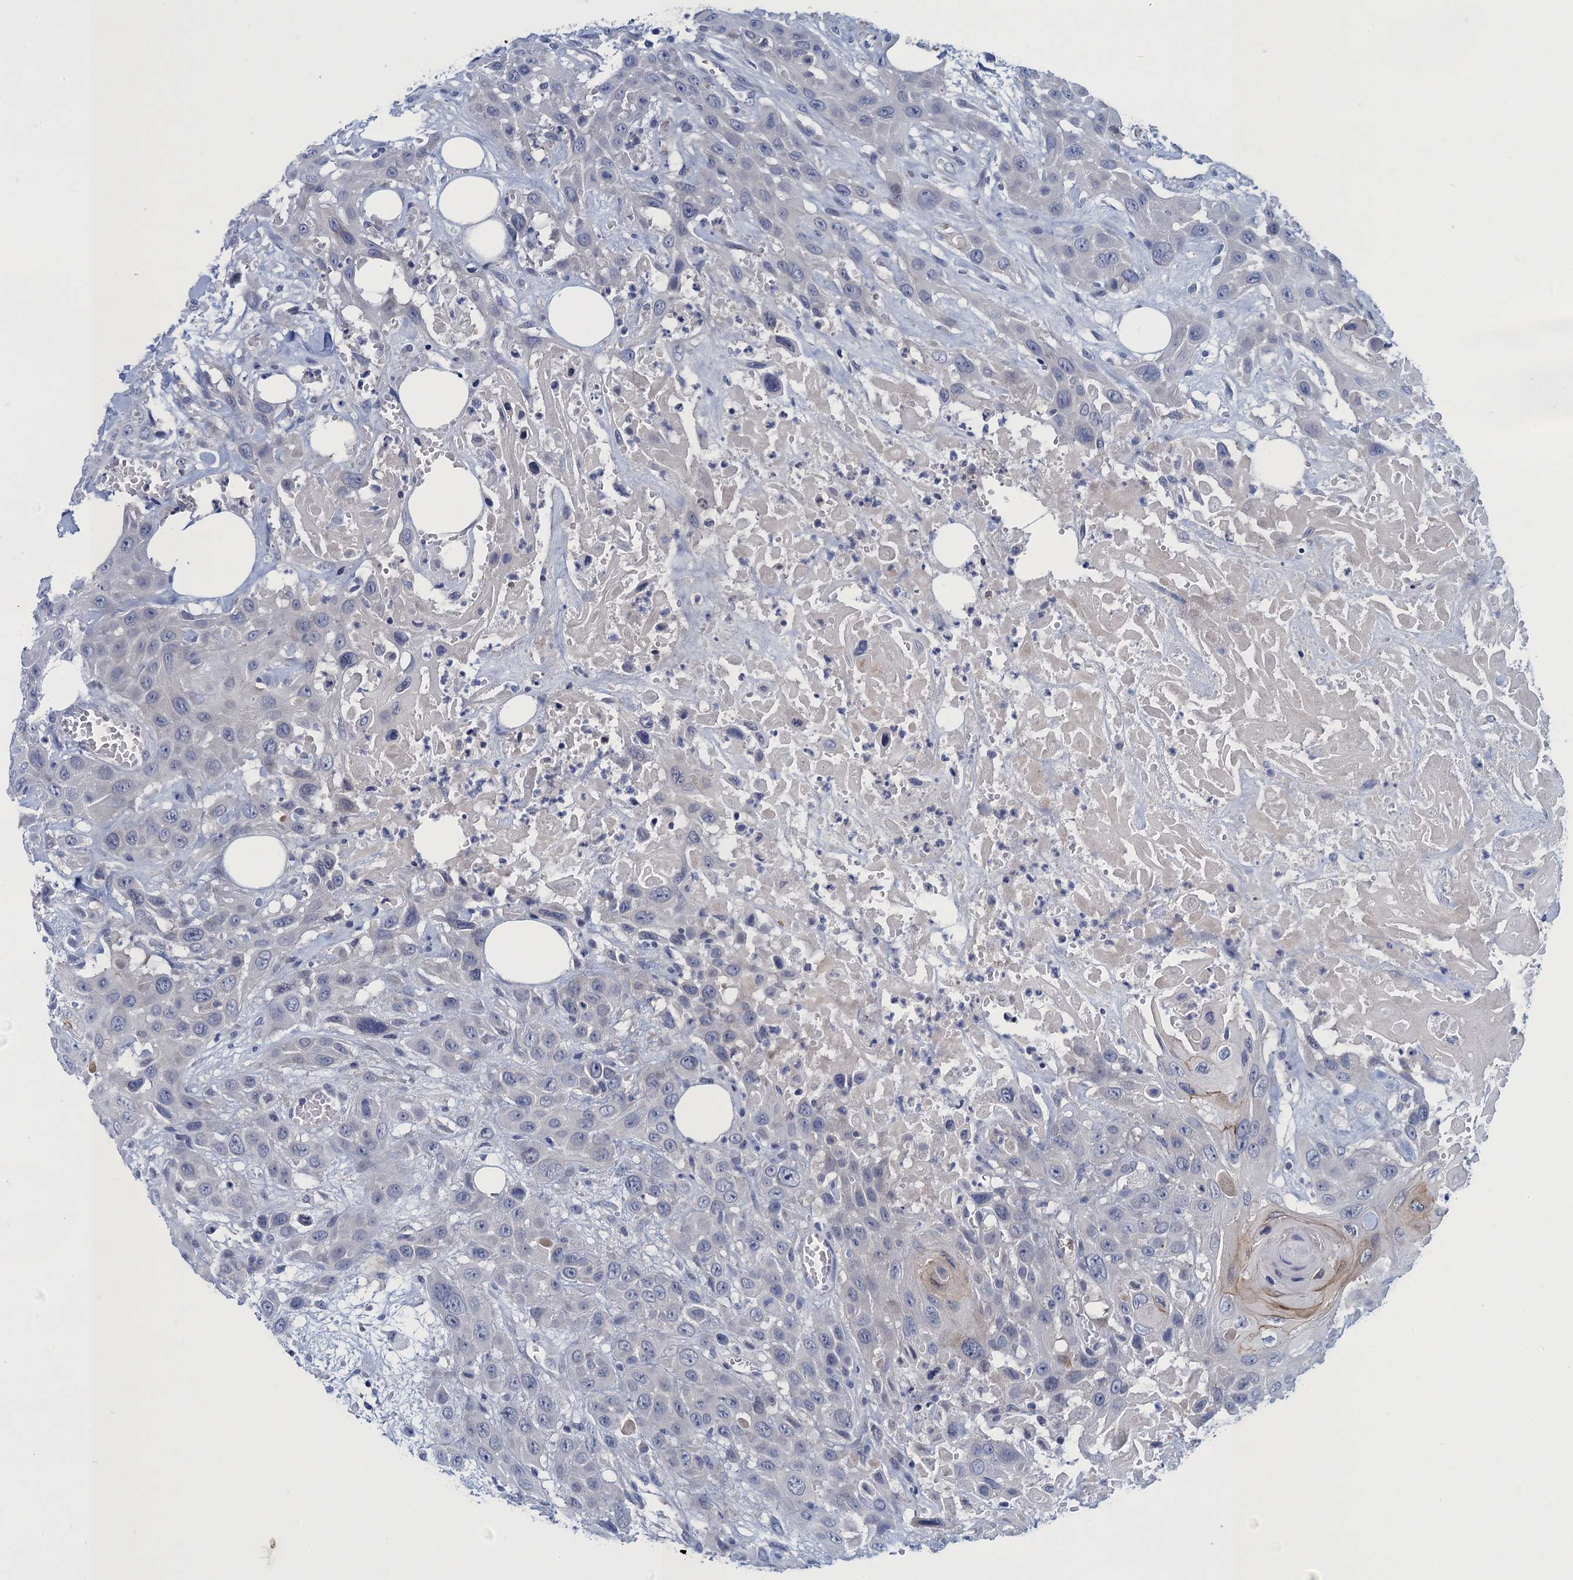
{"staining": {"intensity": "weak", "quantity": "<25%", "location": "cytoplasmic/membranous"}, "tissue": "head and neck cancer", "cell_type": "Tumor cells", "image_type": "cancer", "snomed": [{"axis": "morphology", "description": "Squamous cell carcinoma, NOS"}, {"axis": "topography", "description": "Head-Neck"}], "caption": "High magnification brightfield microscopy of squamous cell carcinoma (head and neck) stained with DAB (brown) and counterstained with hematoxylin (blue): tumor cells show no significant staining.", "gene": "SCEL", "patient": {"sex": "male", "age": 81}}